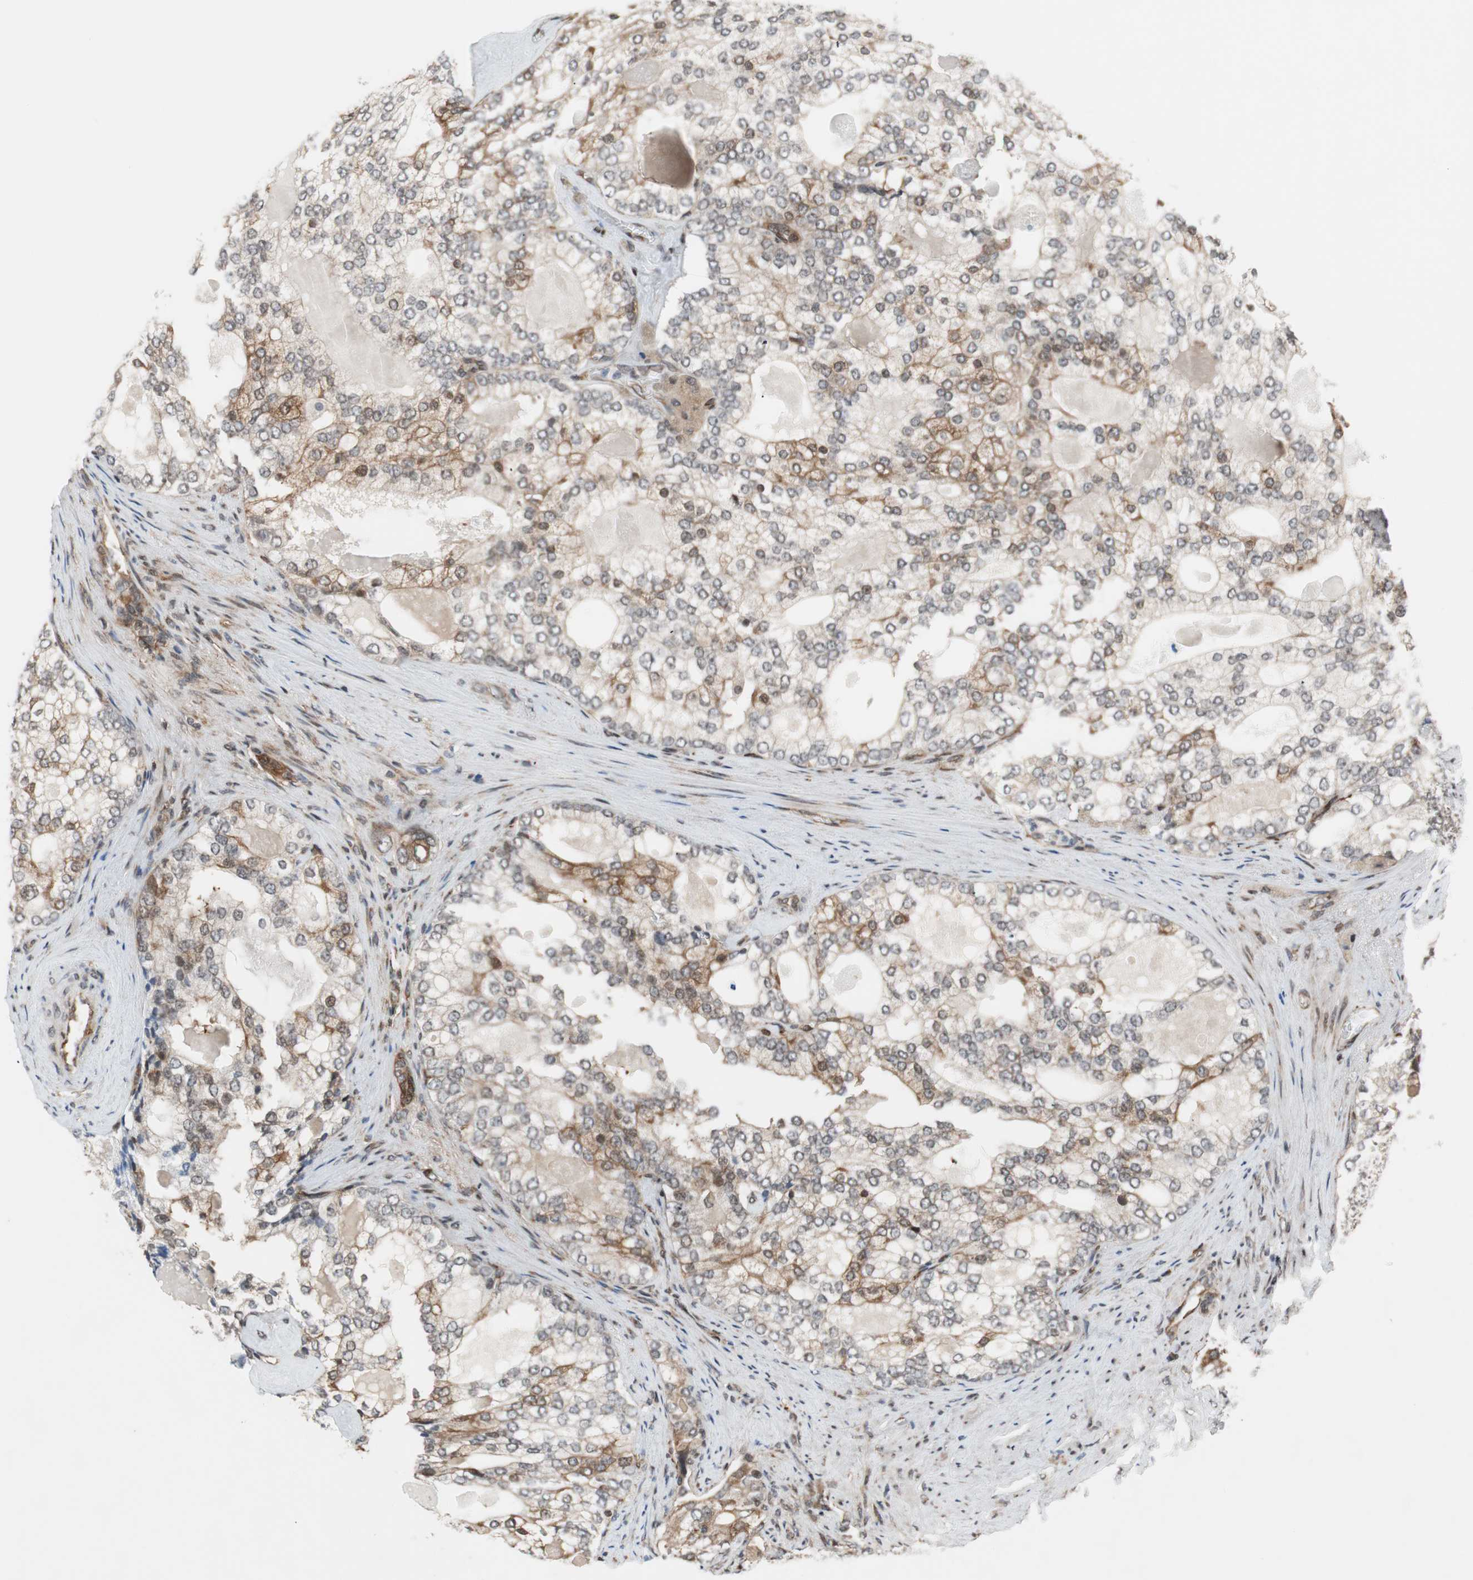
{"staining": {"intensity": "strong", "quantity": "25%-75%", "location": "cytoplasmic/membranous"}, "tissue": "prostate cancer", "cell_type": "Tumor cells", "image_type": "cancer", "snomed": [{"axis": "morphology", "description": "Adenocarcinoma, High grade"}, {"axis": "topography", "description": "Prostate"}], "caption": "Human high-grade adenocarcinoma (prostate) stained for a protein (brown) shows strong cytoplasmic/membranous positive staining in about 25%-75% of tumor cells.", "gene": "ZNF512B", "patient": {"sex": "male", "age": 66}}